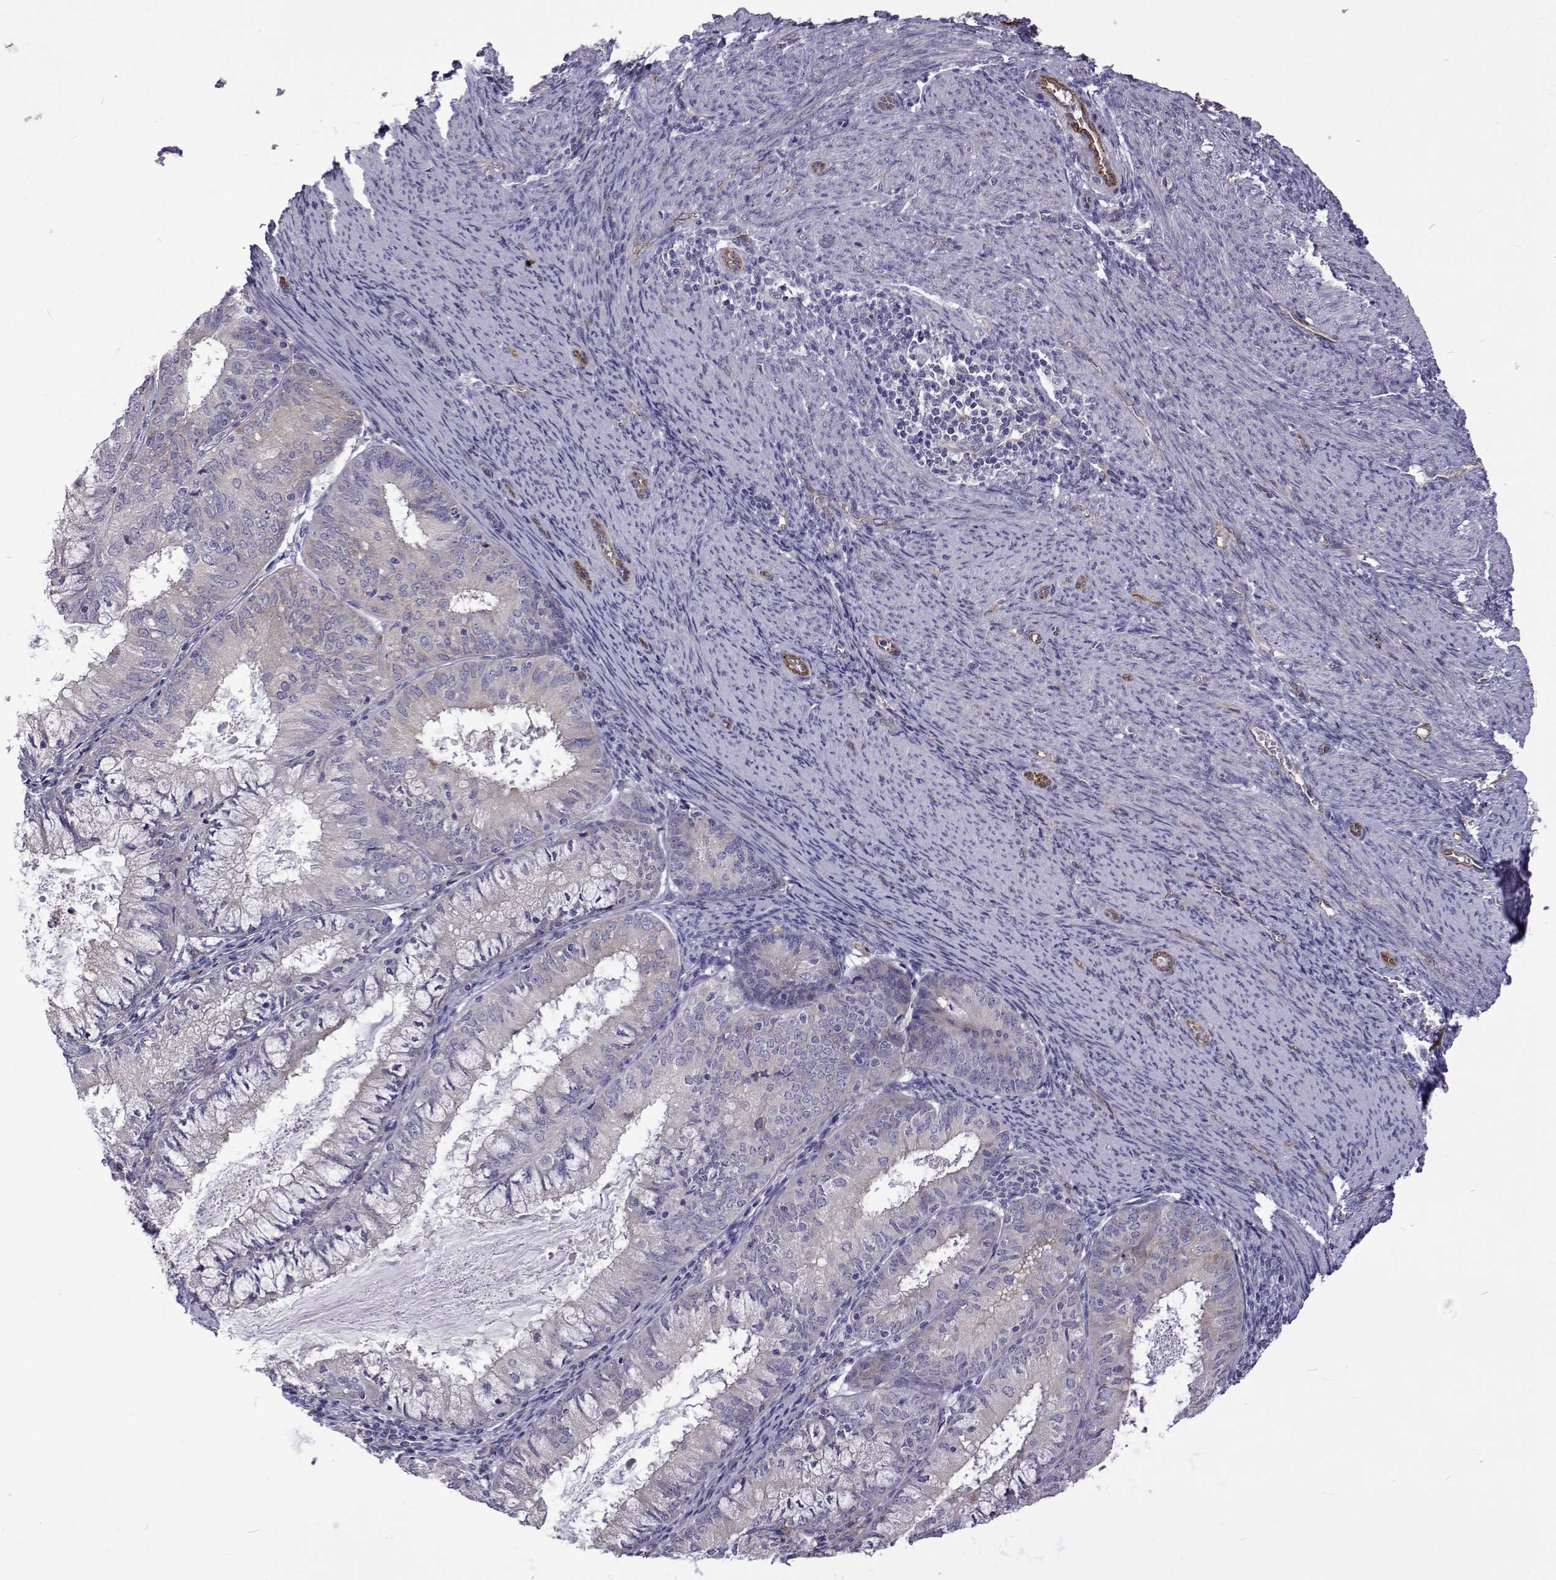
{"staining": {"intensity": "negative", "quantity": "none", "location": "none"}, "tissue": "endometrial cancer", "cell_type": "Tumor cells", "image_type": "cancer", "snomed": [{"axis": "morphology", "description": "Adenocarcinoma, NOS"}, {"axis": "topography", "description": "Endometrium"}], "caption": "DAB (3,3'-diaminobenzidine) immunohistochemical staining of endometrial adenocarcinoma displays no significant expression in tumor cells.", "gene": "NPR3", "patient": {"sex": "female", "age": 57}}